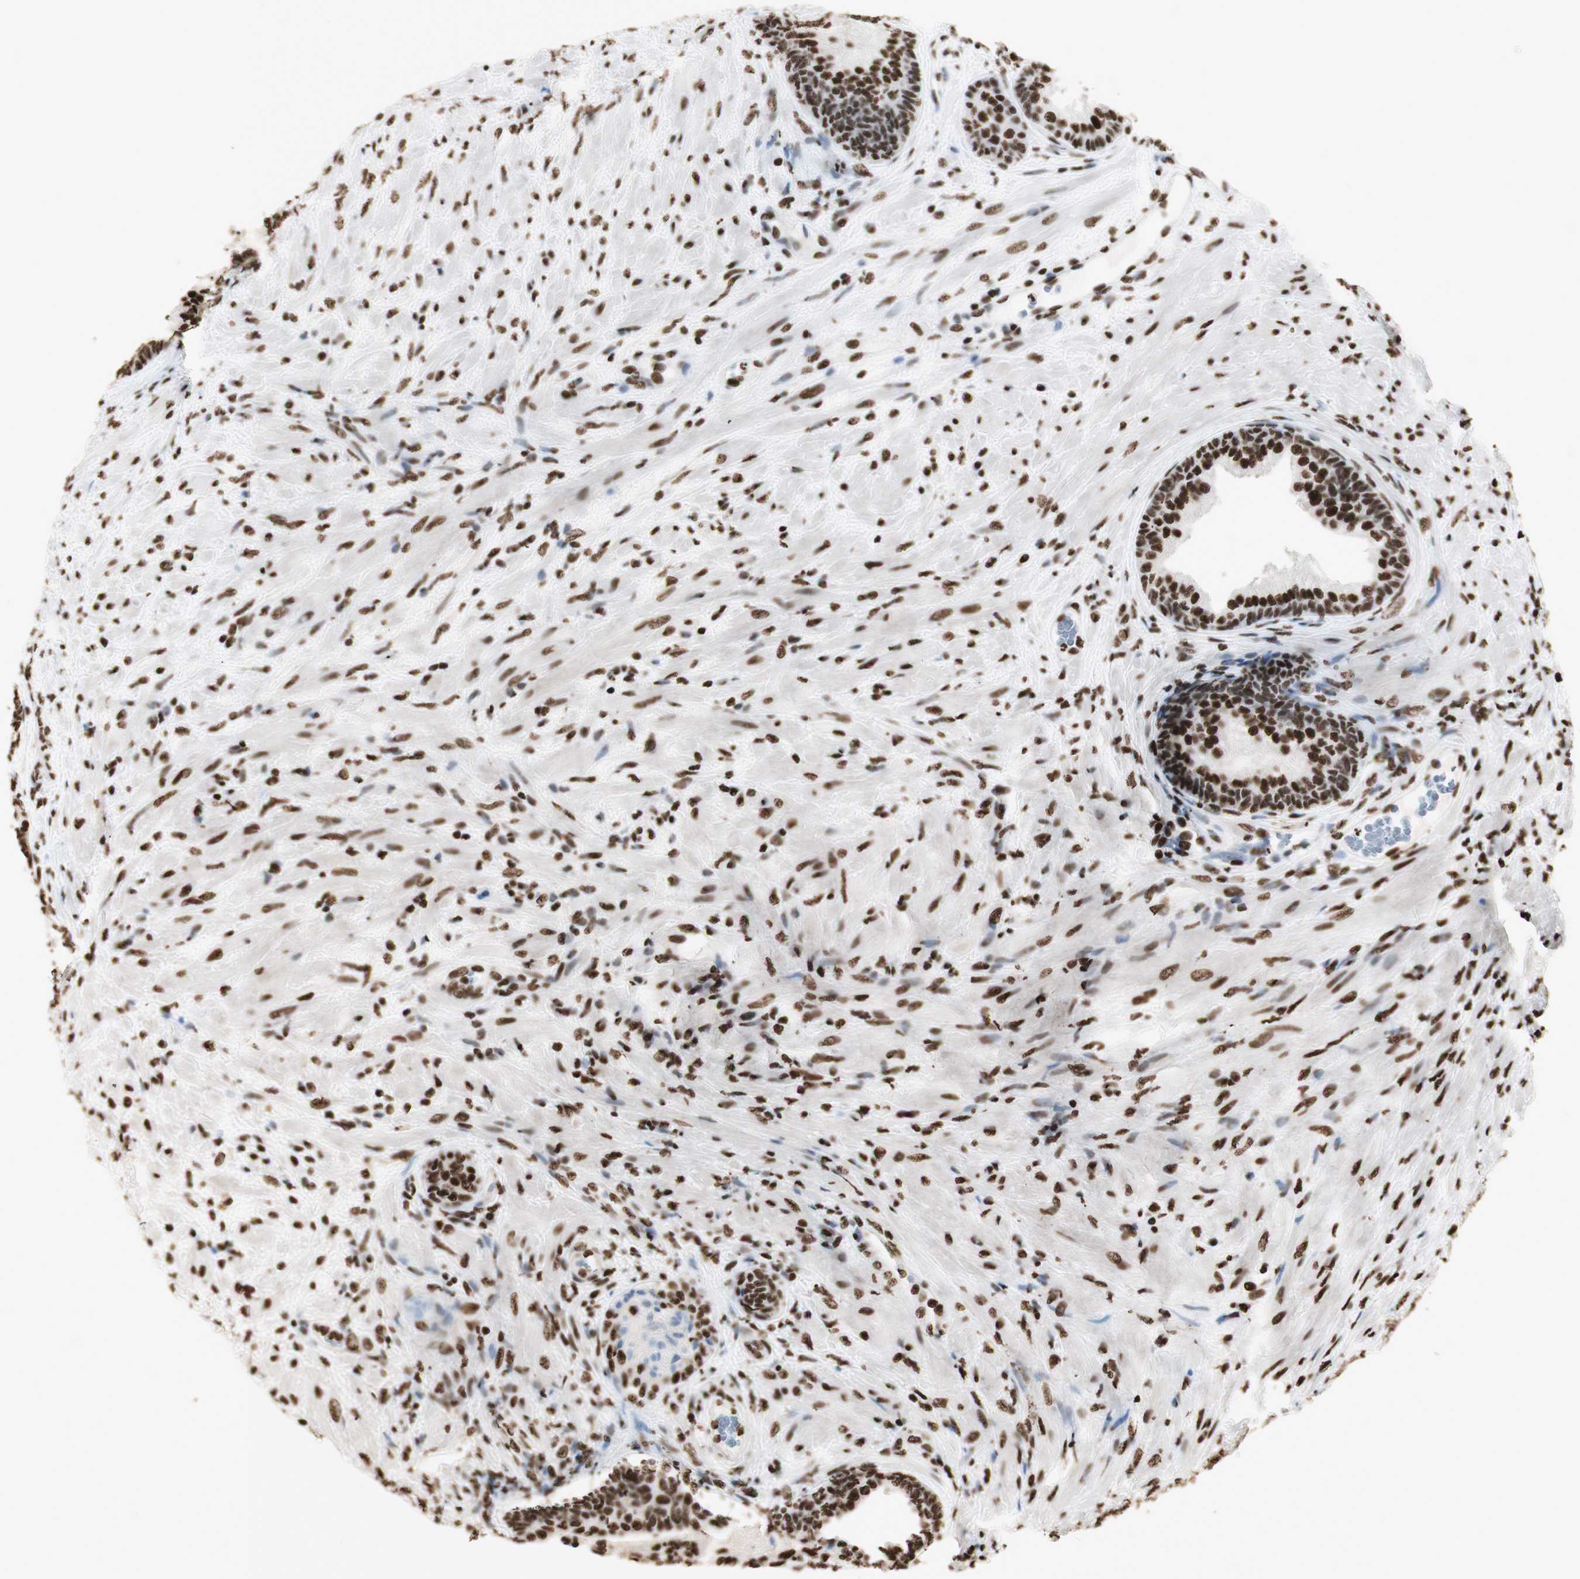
{"staining": {"intensity": "strong", "quantity": ">75%", "location": "nuclear"}, "tissue": "prostate", "cell_type": "Glandular cells", "image_type": "normal", "snomed": [{"axis": "morphology", "description": "Normal tissue, NOS"}, {"axis": "topography", "description": "Prostate"}], "caption": "The photomicrograph shows a brown stain indicating the presence of a protein in the nuclear of glandular cells in prostate. The staining was performed using DAB, with brown indicating positive protein expression. Nuclei are stained blue with hematoxylin.", "gene": "HNRNPA2B1", "patient": {"sex": "male", "age": 76}}